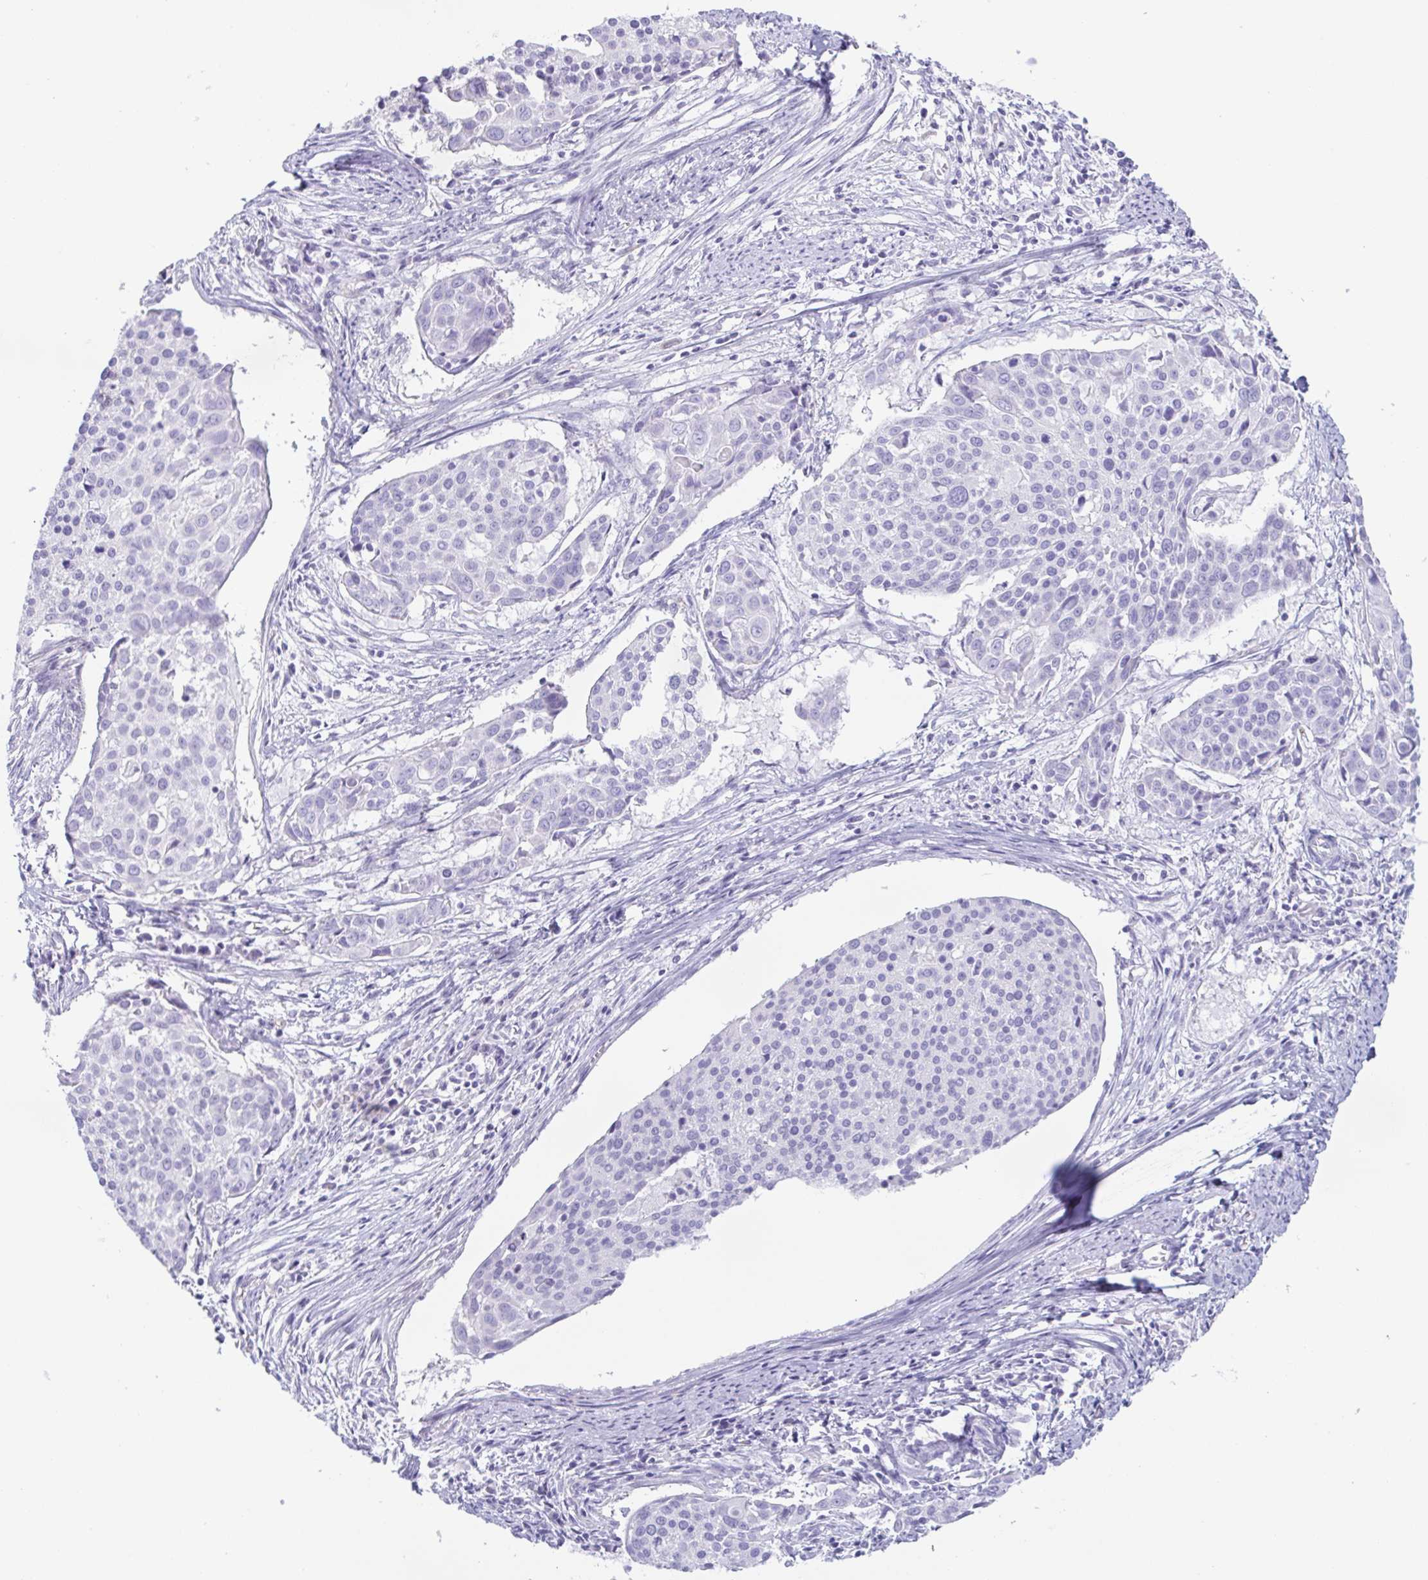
{"staining": {"intensity": "negative", "quantity": "none", "location": "none"}, "tissue": "cervical cancer", "cell_type": "Tumor cells", "image_type": "cancer", "snomed": [{"axis": "morphology", "description": "Squamous cell carcinoma, NOS"}, {"axis": "topography", "description": "Cervix"}], "caption": "Immunohistochemistry (IHC) image of cervical squamous cell carcinoma stained for a protein (brown), which exhibits no expression in tumor cells.", "gene": "PRR27", "patient": {"sex": "female", "age": 39}}